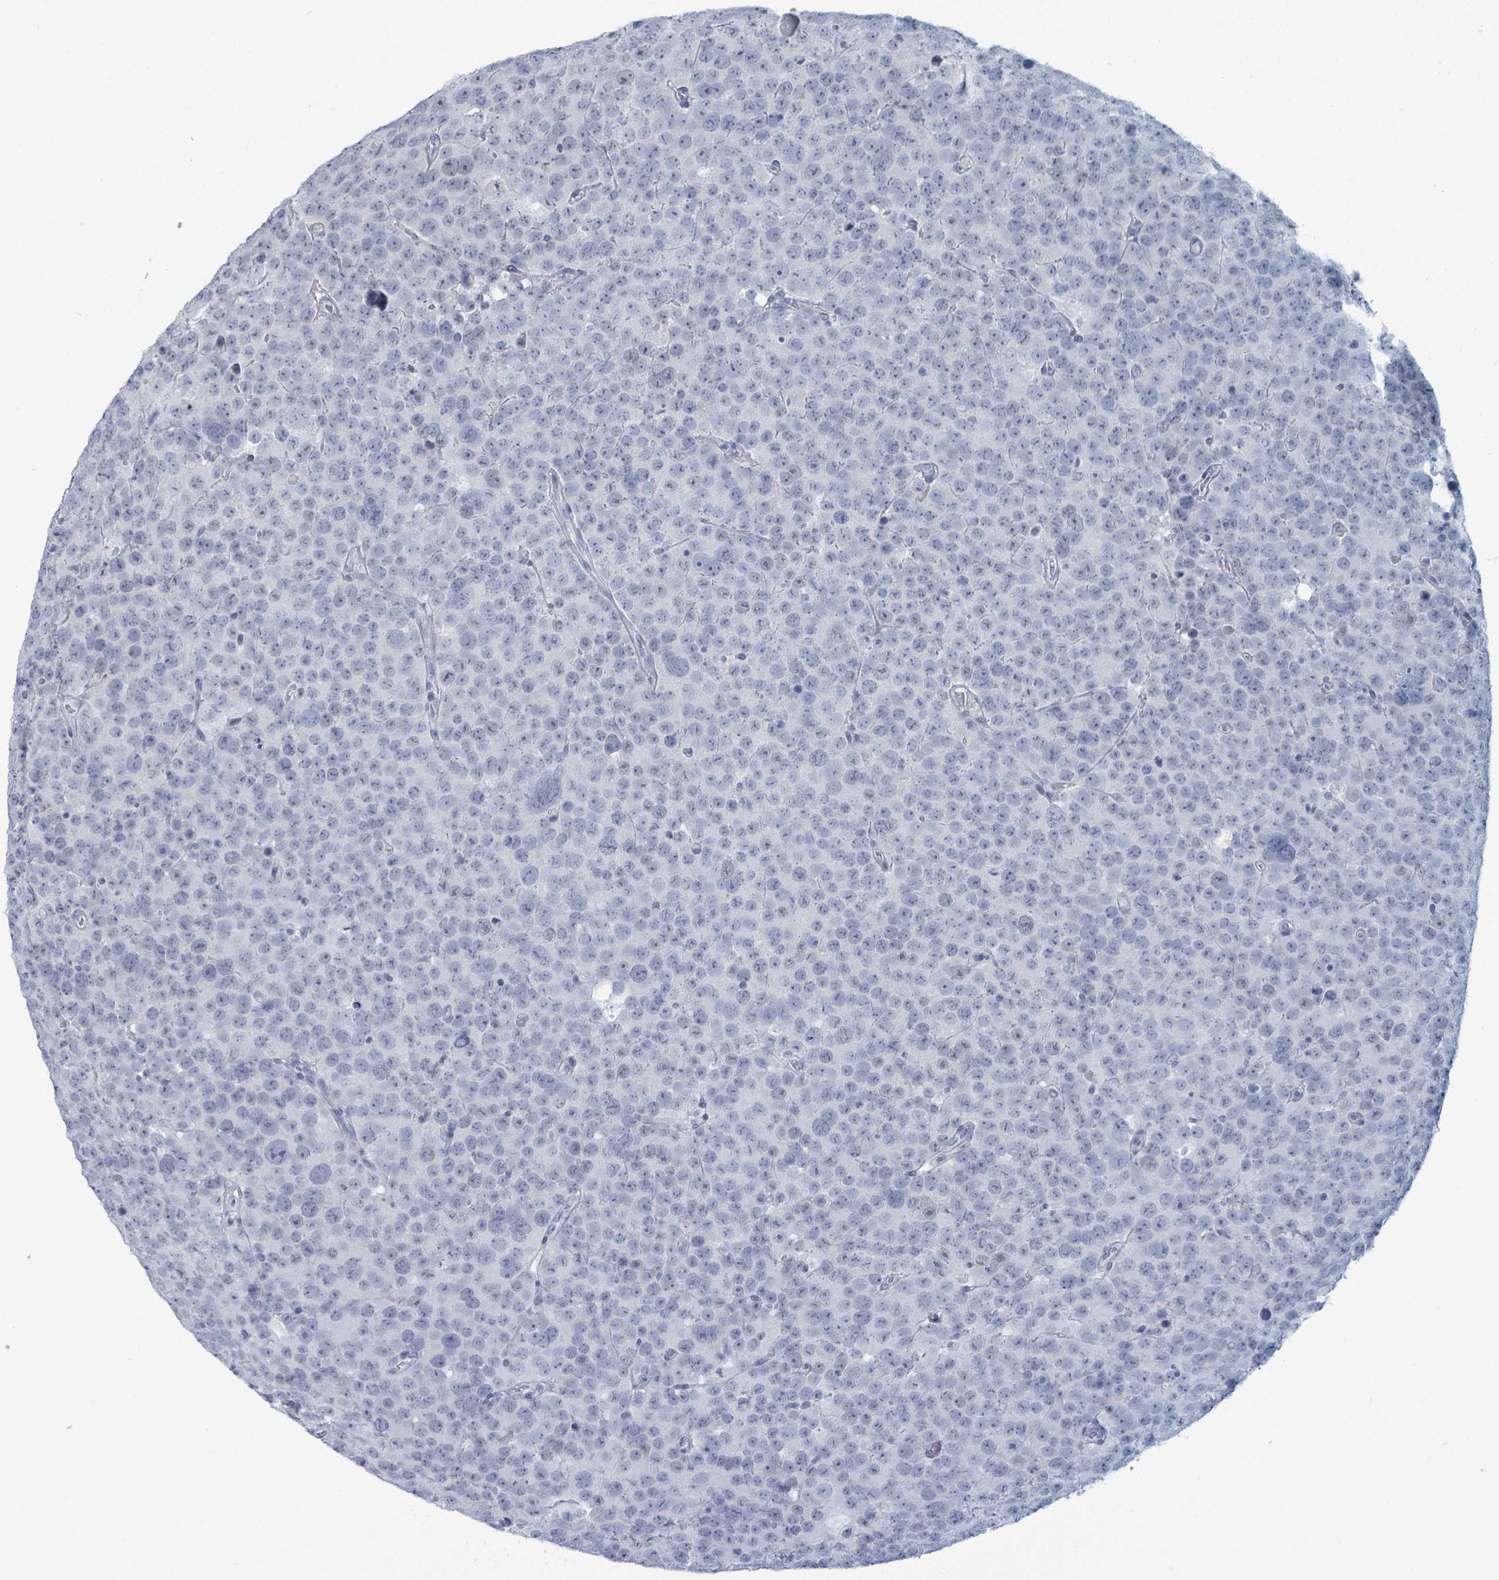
{"staining": {"intensity": "negative", "quantity": "none", "location": "none"}, "tissue": "testis cancer", "cell_type": "Tumor cells", "image_type": "cancer", "snomed": [{"axis": "morphology", "description": "Seminoma, NOS"}, {"axis": "topography", "description": "Testis"}], "caption": "An image of testis cancer (seminoma) stained for a protein demonstrates no brown staining in tumor cells.", "gene": "ZNF771", "patient": {"sex": "male", "age": 71}}